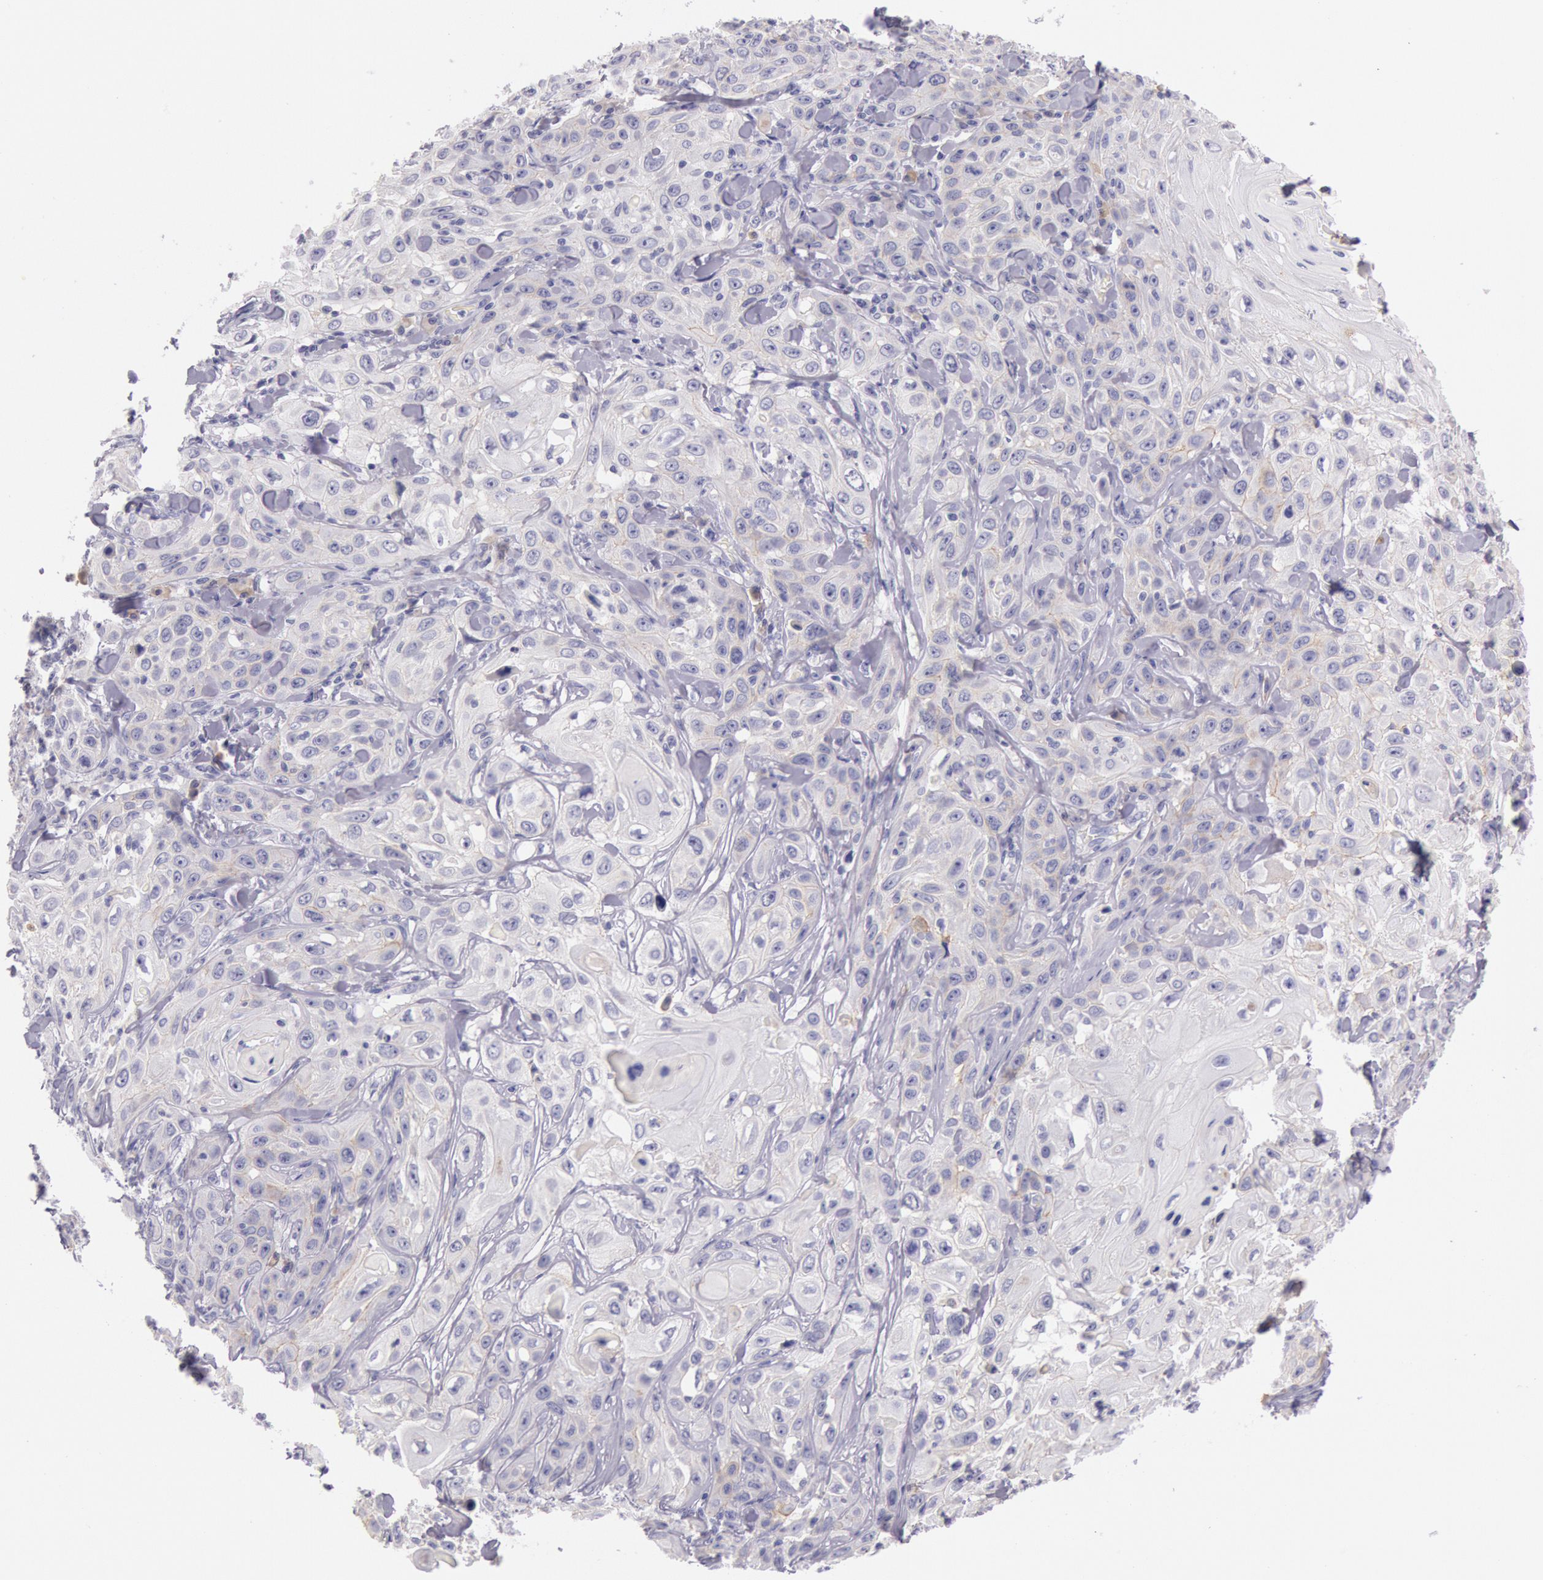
{"staining": {"intensity": "weak", "quantity": "<25%", "location": "cytoplasmic/membranous"}, "tissue": "skin cancer", "cell_type": "Tumor cells", "image_type": "cancer", "snomed": [{"axis": "morphology", "description": "Squamous cell carcinoma, NOS"}, {"axis": "topography", "description": "Skin"}], "caption": "IHC photomicrograph of neoplastic tissue: skin cancer (squamous cell carcinoma) stained with DAB displays no significant protein positivity in tumor cells.", "gene": "EGFR", "patient": {"sex": "male", "age": 84}}